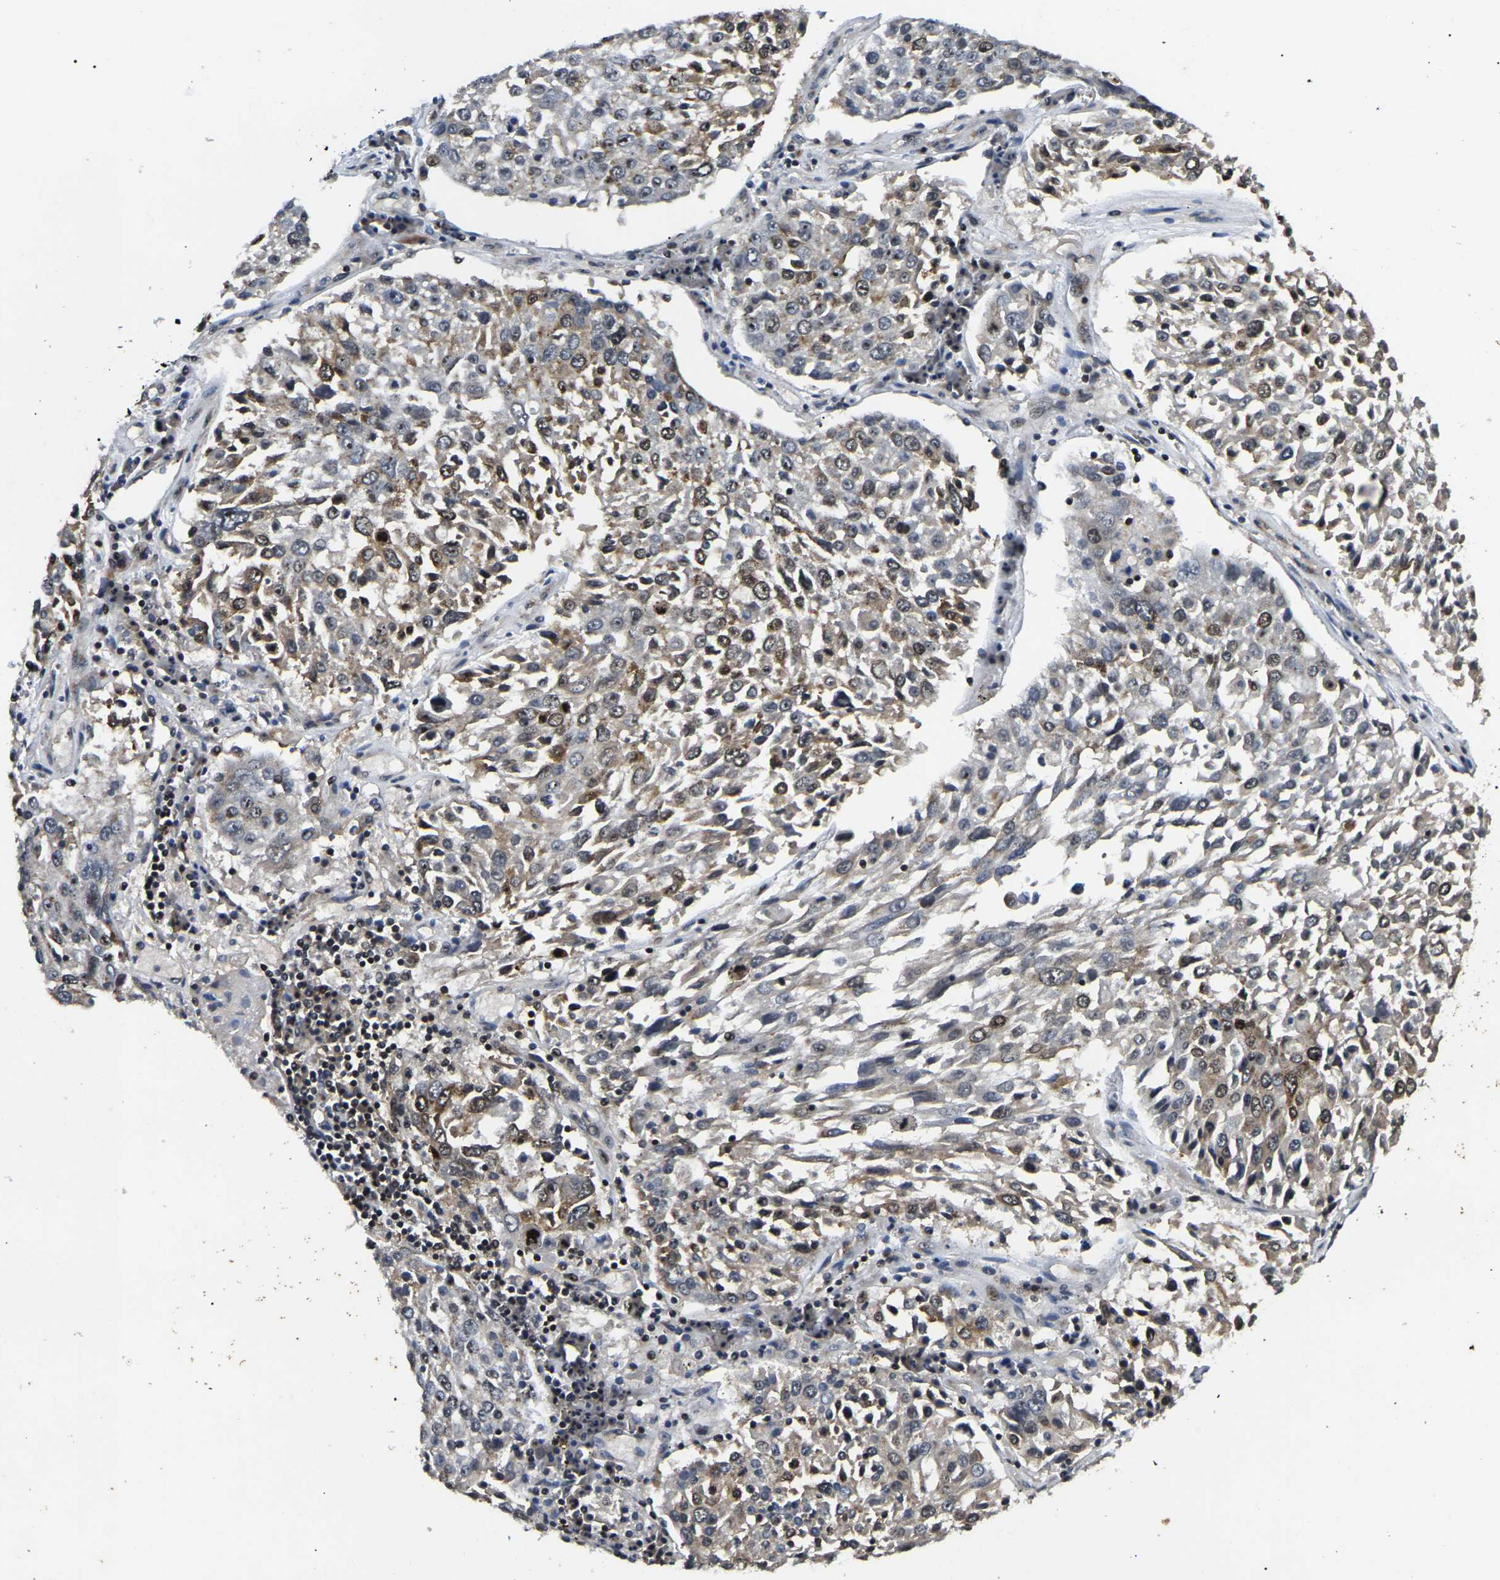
{"staining": {"intensity": "moderate", "quantity": "25%-75%", "location": "cytoplasmic/membranous"}, "tissue": "lung cancer", "cell_type": "Tumor cells", "image_type": "cancer", "snomed": [{"axis": "morphology", "description": "Squamous cell carcinoma, NOS"}, {"axis": "topography", "description": "Lung"}], "caption": "A brown stain highlights moderate cytoplasmic/membranous expression of a protein in human lung squamous cell carcinoma tumor cells. (DAB (3,3'-diaminobenzidine) = brown stain, brightfield microscopy at high magnification).", "gene": "RBM28", "patient": {"sex": "male", "age": 65}}